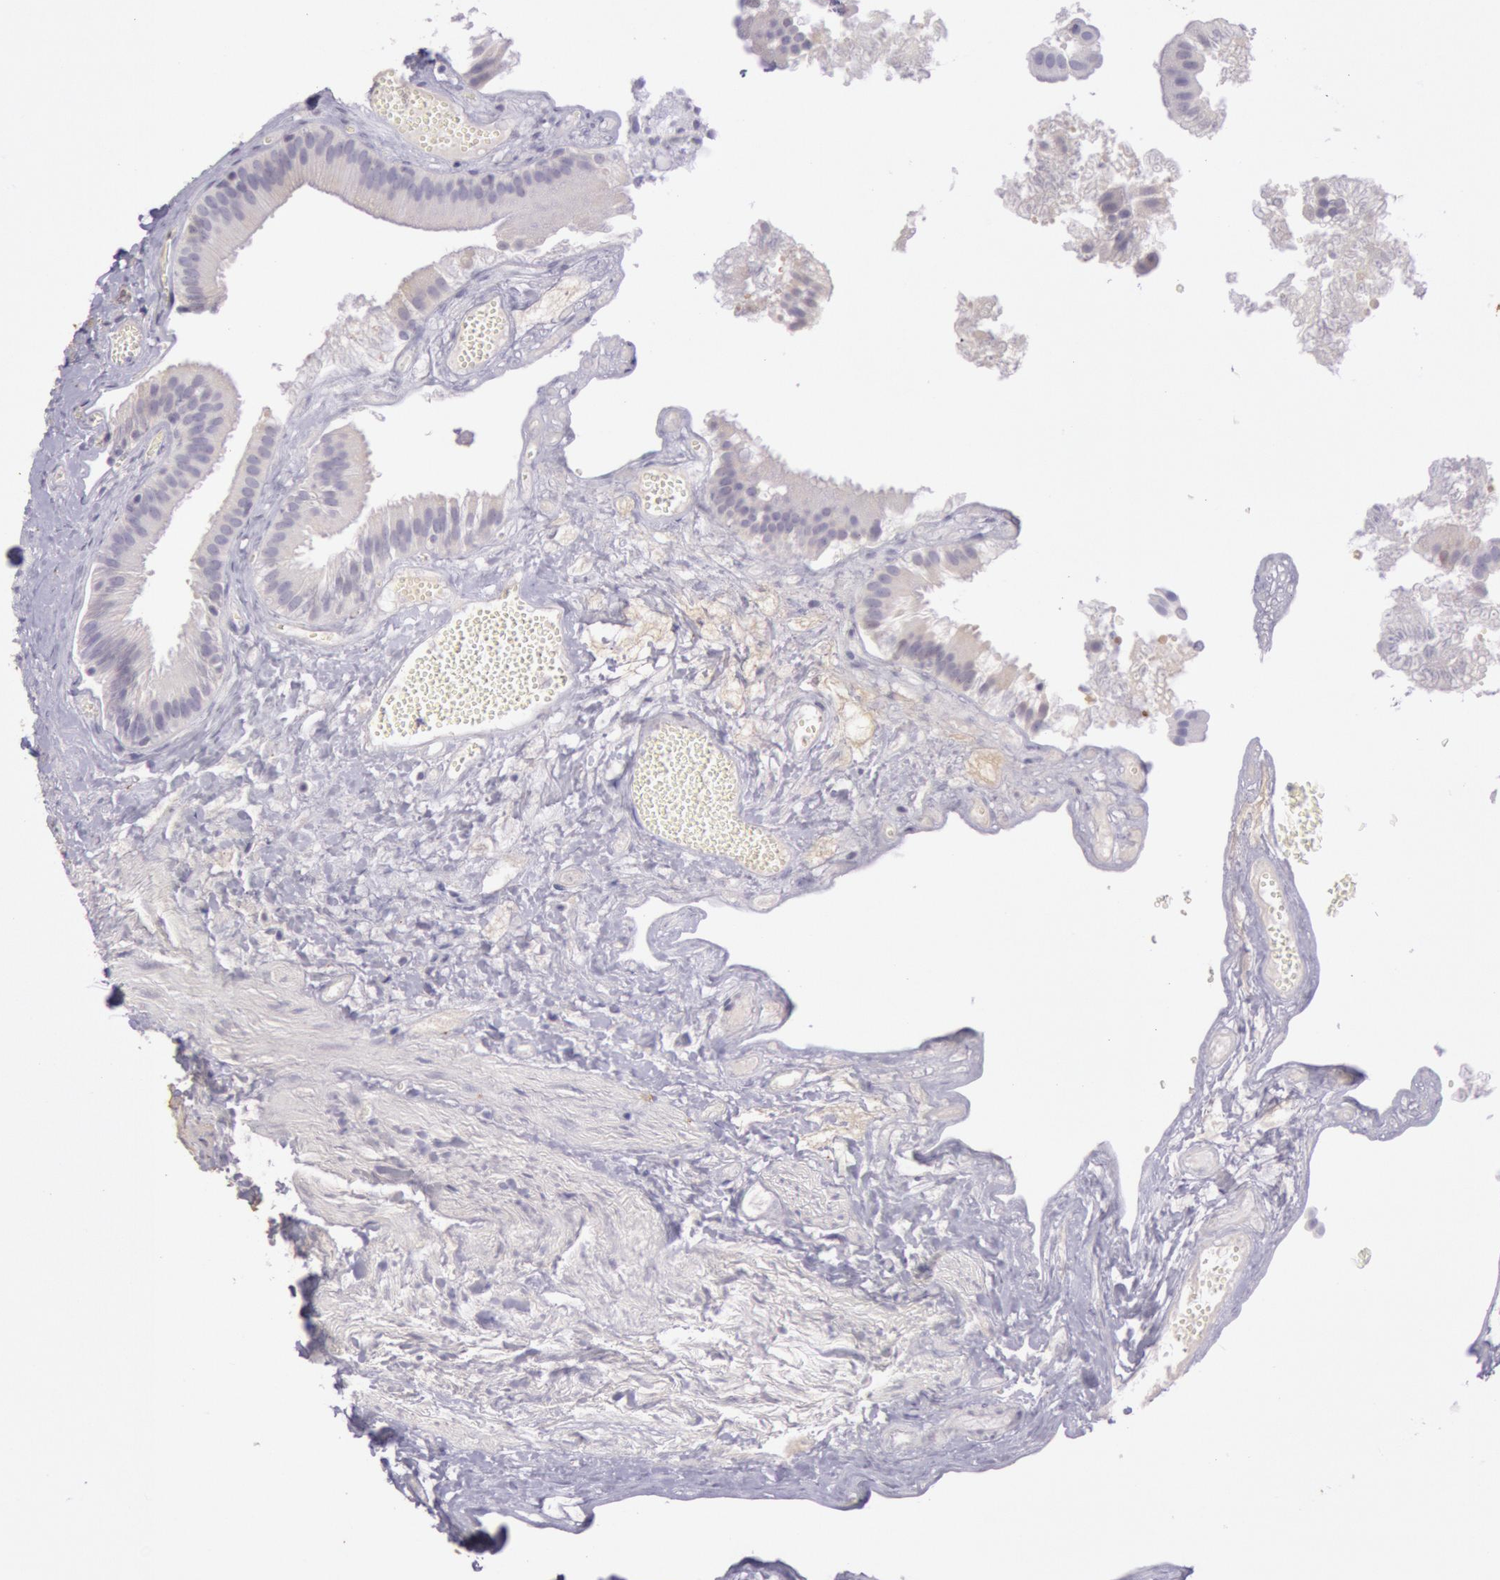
{"staining": {"intensity": "weak", "quantity": "<25%", "location": "cytoplasmic/membranous"}, "tissue": "gallbladder", "cell_type": "Glandular cells", "image_type": "normal", "snomed": [{"axis": "morphology", "description": "Normal tissue, NOS"}, {"axis": "topography", "description": "Gallbladder"}], "caption": "This histopathology image is of benign gallbladder stained with immunohistochemistry (IHC) to label a protein in brown with the nuclei are counter-stained blue. There is no positivity in glandular cells.", "gene": "CKB", "patient": {"sex": "female", "age": 24}}